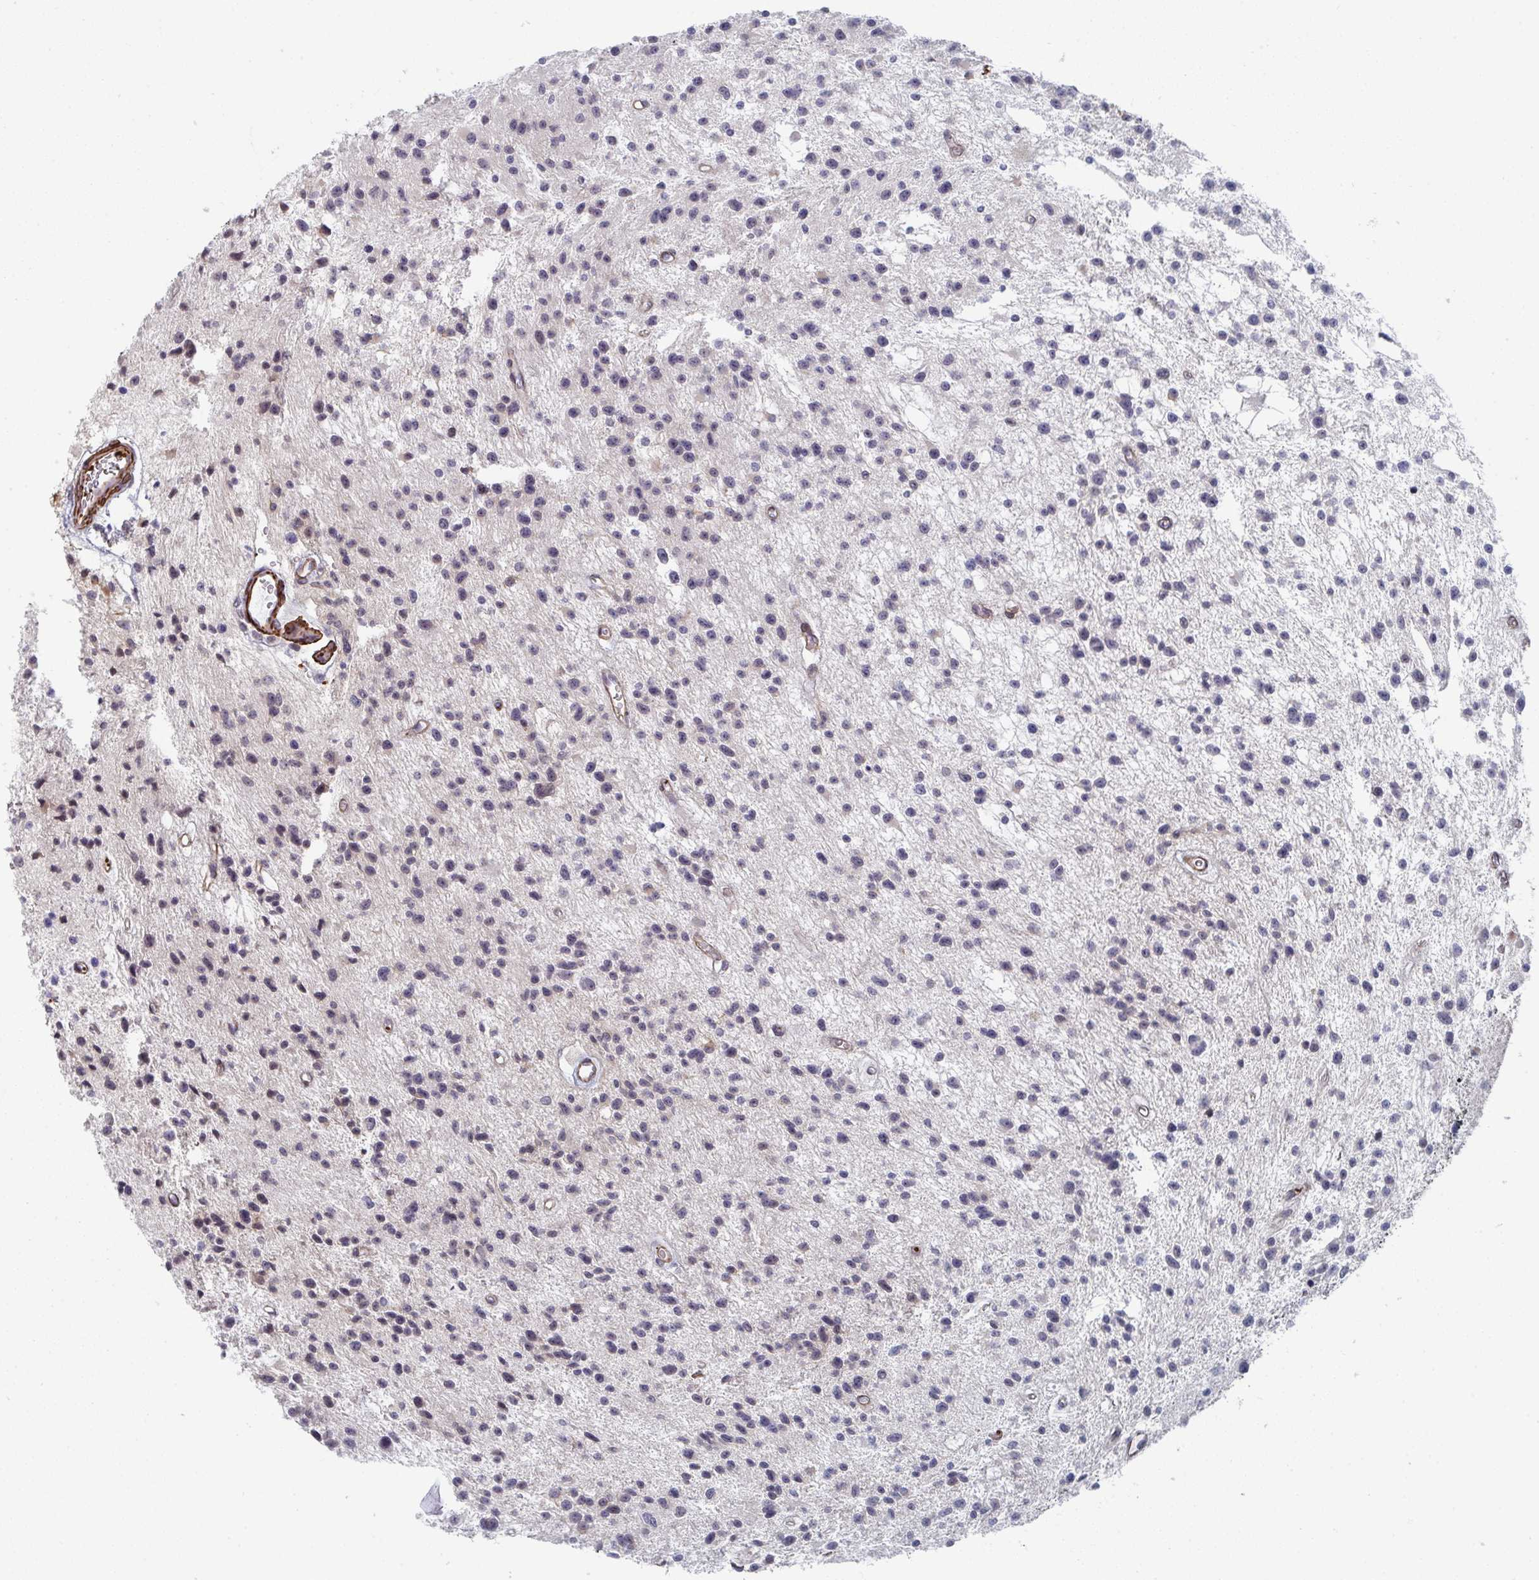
{"staining": {"intensity": "negative", "quantity": "none", "location": "none"}, "tissue": "glioma", "cell_type": "Tumor cells", "image_type": "cancer", "snomed": [{"axis": "morphology", "description": "Glioma, malignant, Low grade"}, {"axis": "topography", "description": "Brain"}], "caption": "This micrograph is of malignant glioma (low-grade) stained with immunohistochemistry (IHC) to label a protein in brown with the nuclei are counter-stained blue. There is no expression in tumor cells.", "gene": "NEURL4", "patient": {"sex": "male", "age": 43}}